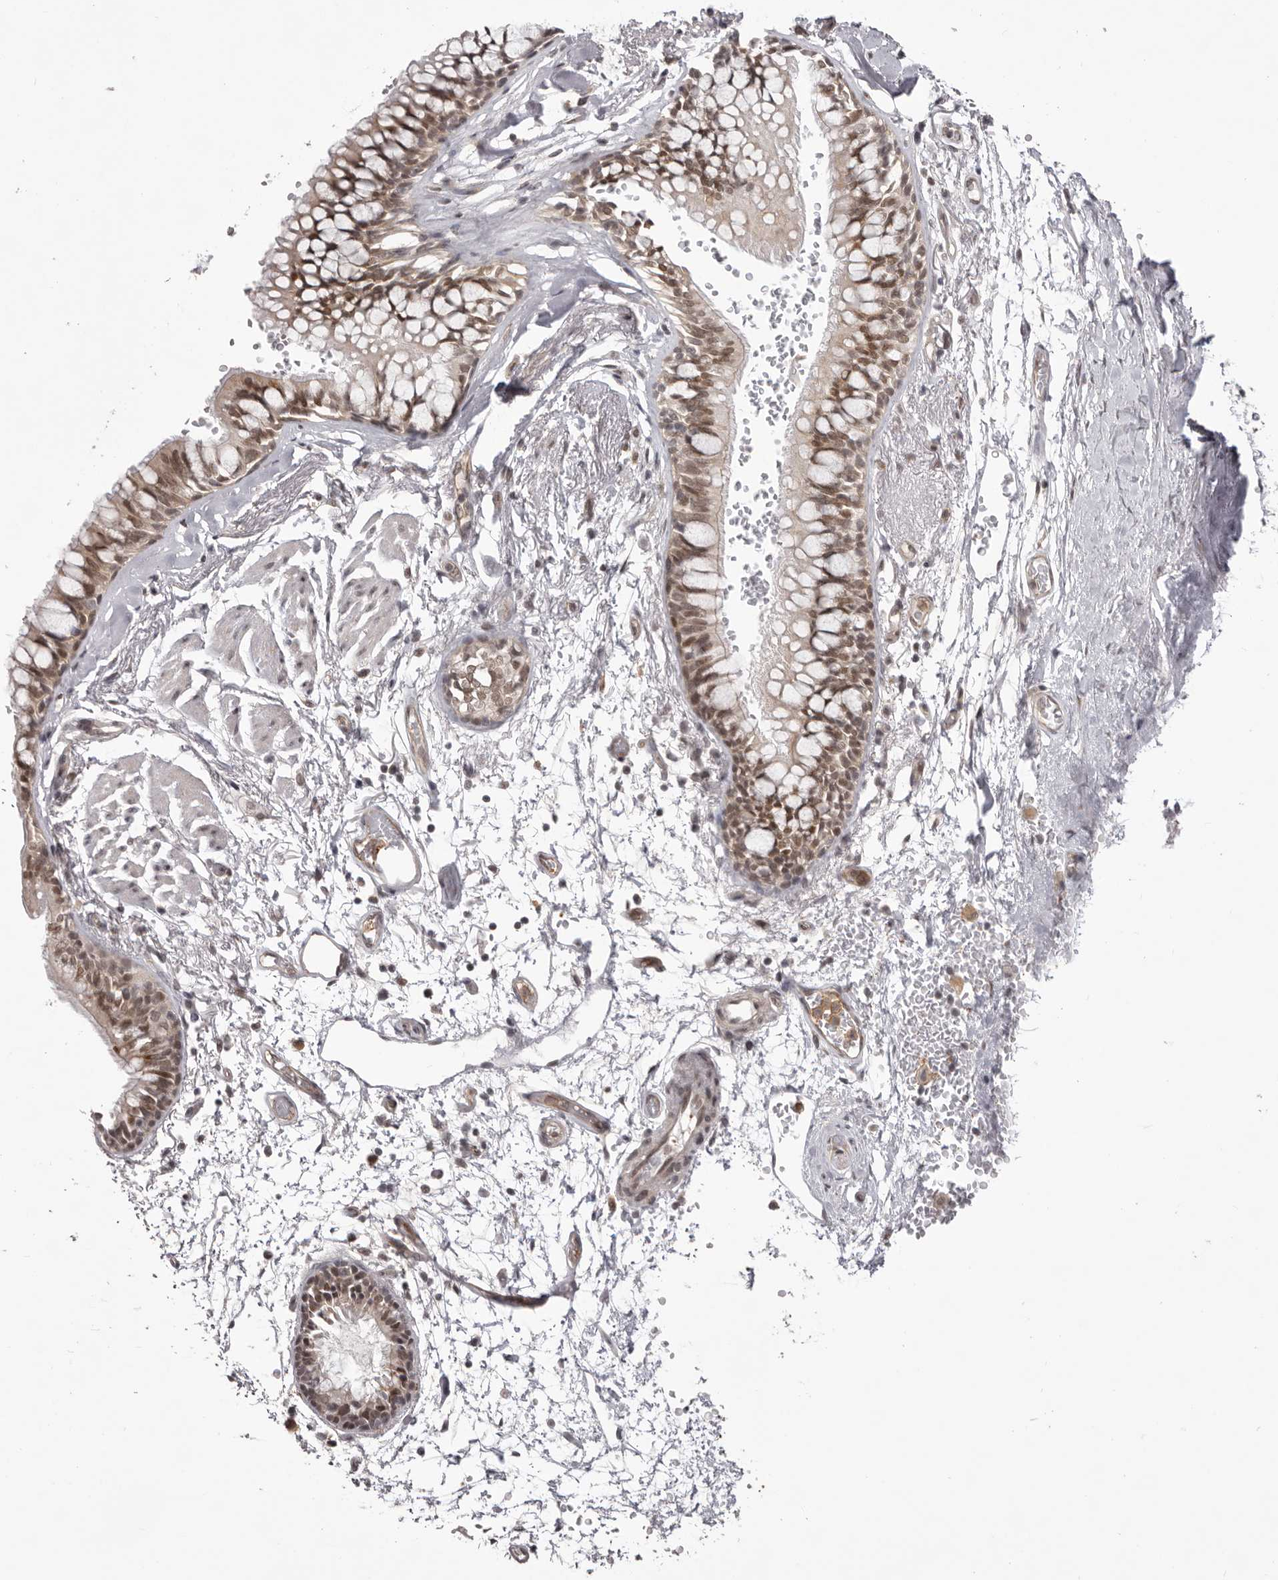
{"staining": {"intensity": "moderate", "quantity": "25%-75%", "location": "nuclear"}, "tissue": "bronchus", "cell_type": "Respiratory epithelial cells", "image_type": "normal", "snomed": [{"axis": "morphology", "description": "Normal tissue, NOS"}, {"axis": "topography", "description": "Cartilage tissue"}, {"axis": "topography", "description": "Bronchus"}], "caption": "Immunohistochemical staining of benign bronchus demonstrates moderate nuclear protein staining in approximately 25%-75% of respiratory epithelial cells.", "gene": "RNF2", "patient": {"sex": "female", "age": 73}}